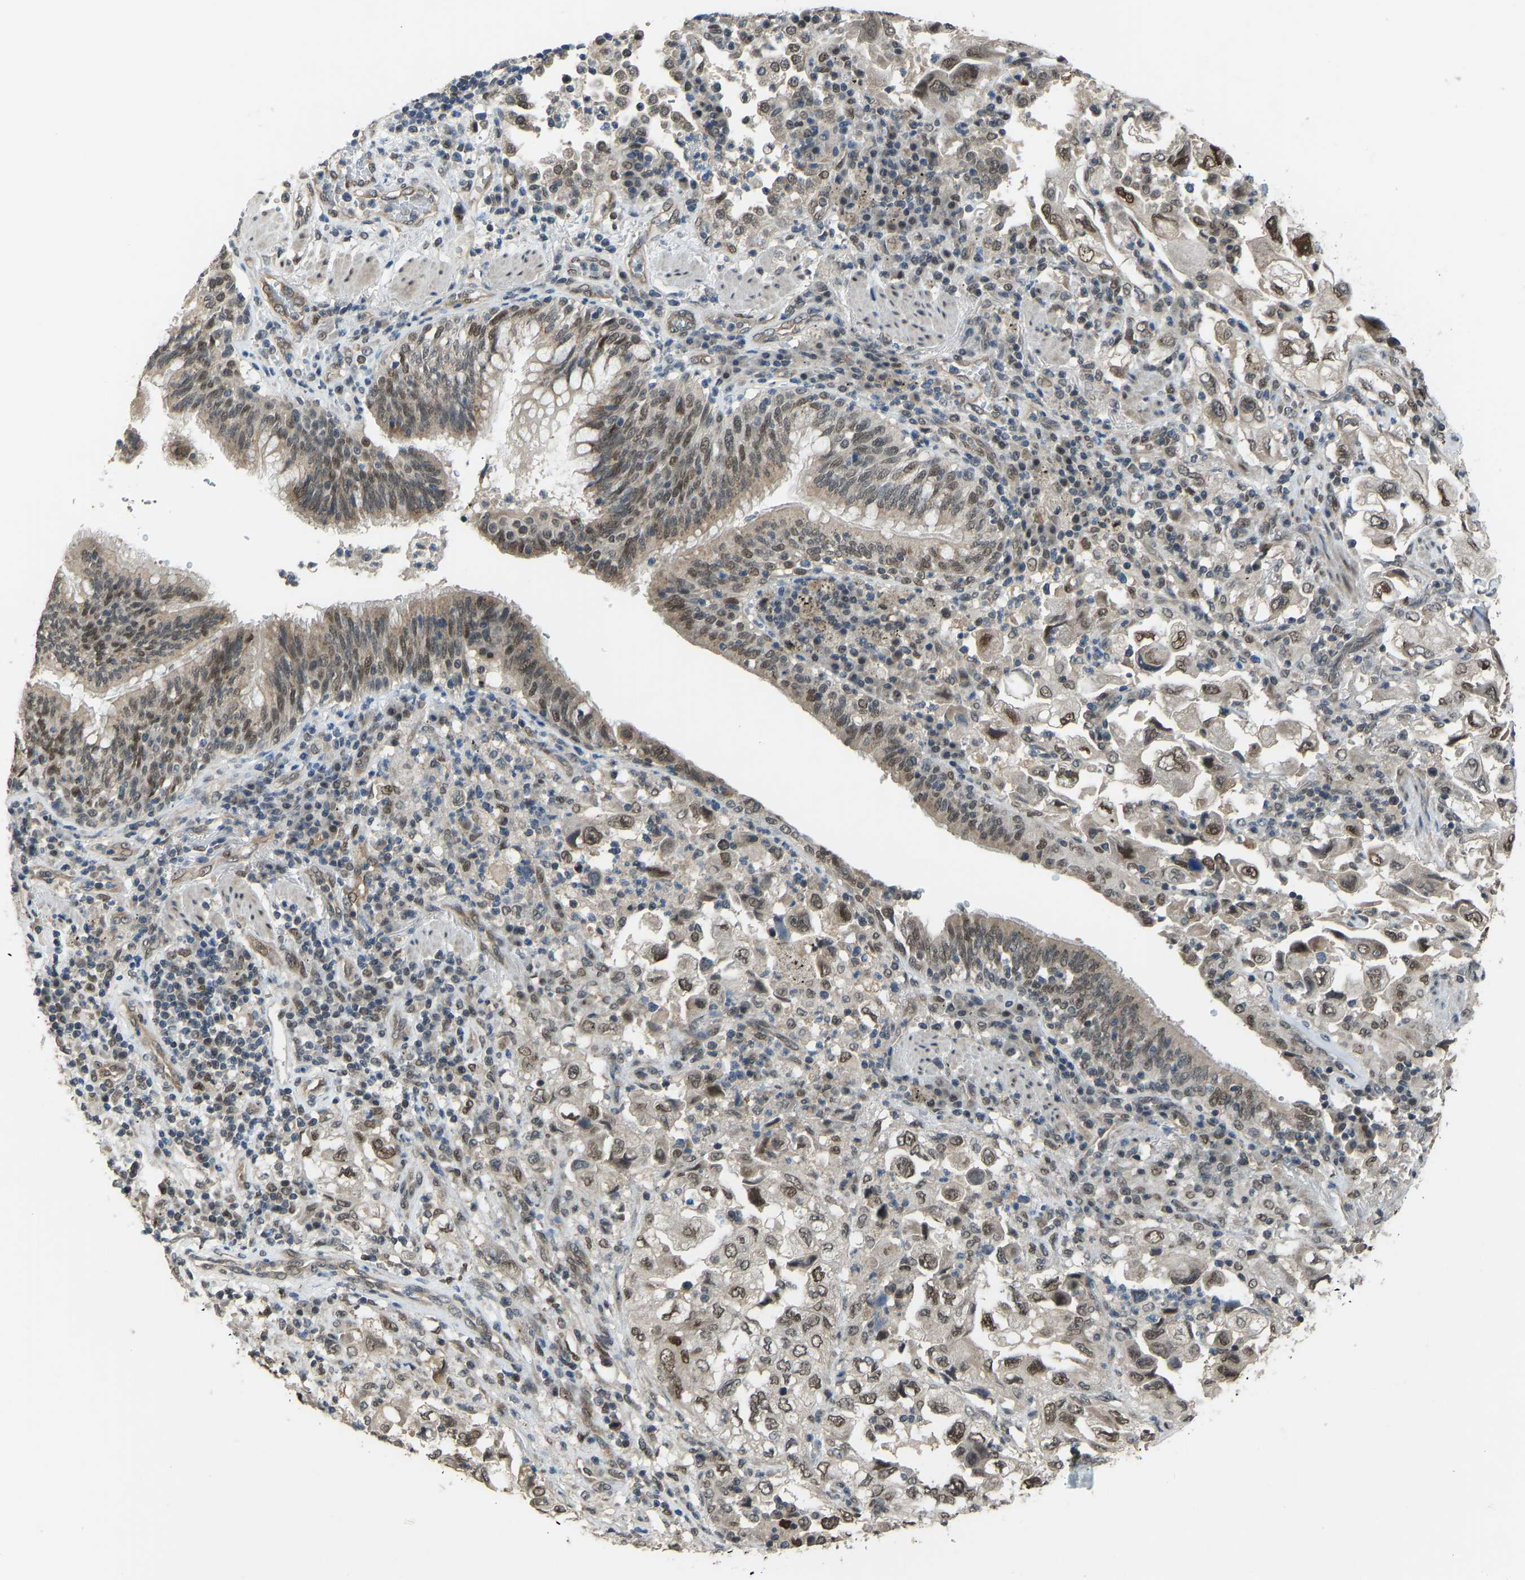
{"staining": {"intensity": "moderate", "quantity": ">75%", "location": "nuclear"}, "tissue": "lung cancer", "cell_type": "Tumor cells", "image_type": "cancer", "snomed": [{"axis": "morphology", "description": "Adenocarcinoma, NOS"}, {"axis": "topography", "description": "Lung"}], "caption": "A brown stain labels moderate nuclear positivity of a protein in human adenocarcinoma (lung) tumor cells. (brown staining indicates protein expression, while blue staining denotes nuclei).", "gene": "KPNA6", "patient": {"sex": "male", "age": 64}}